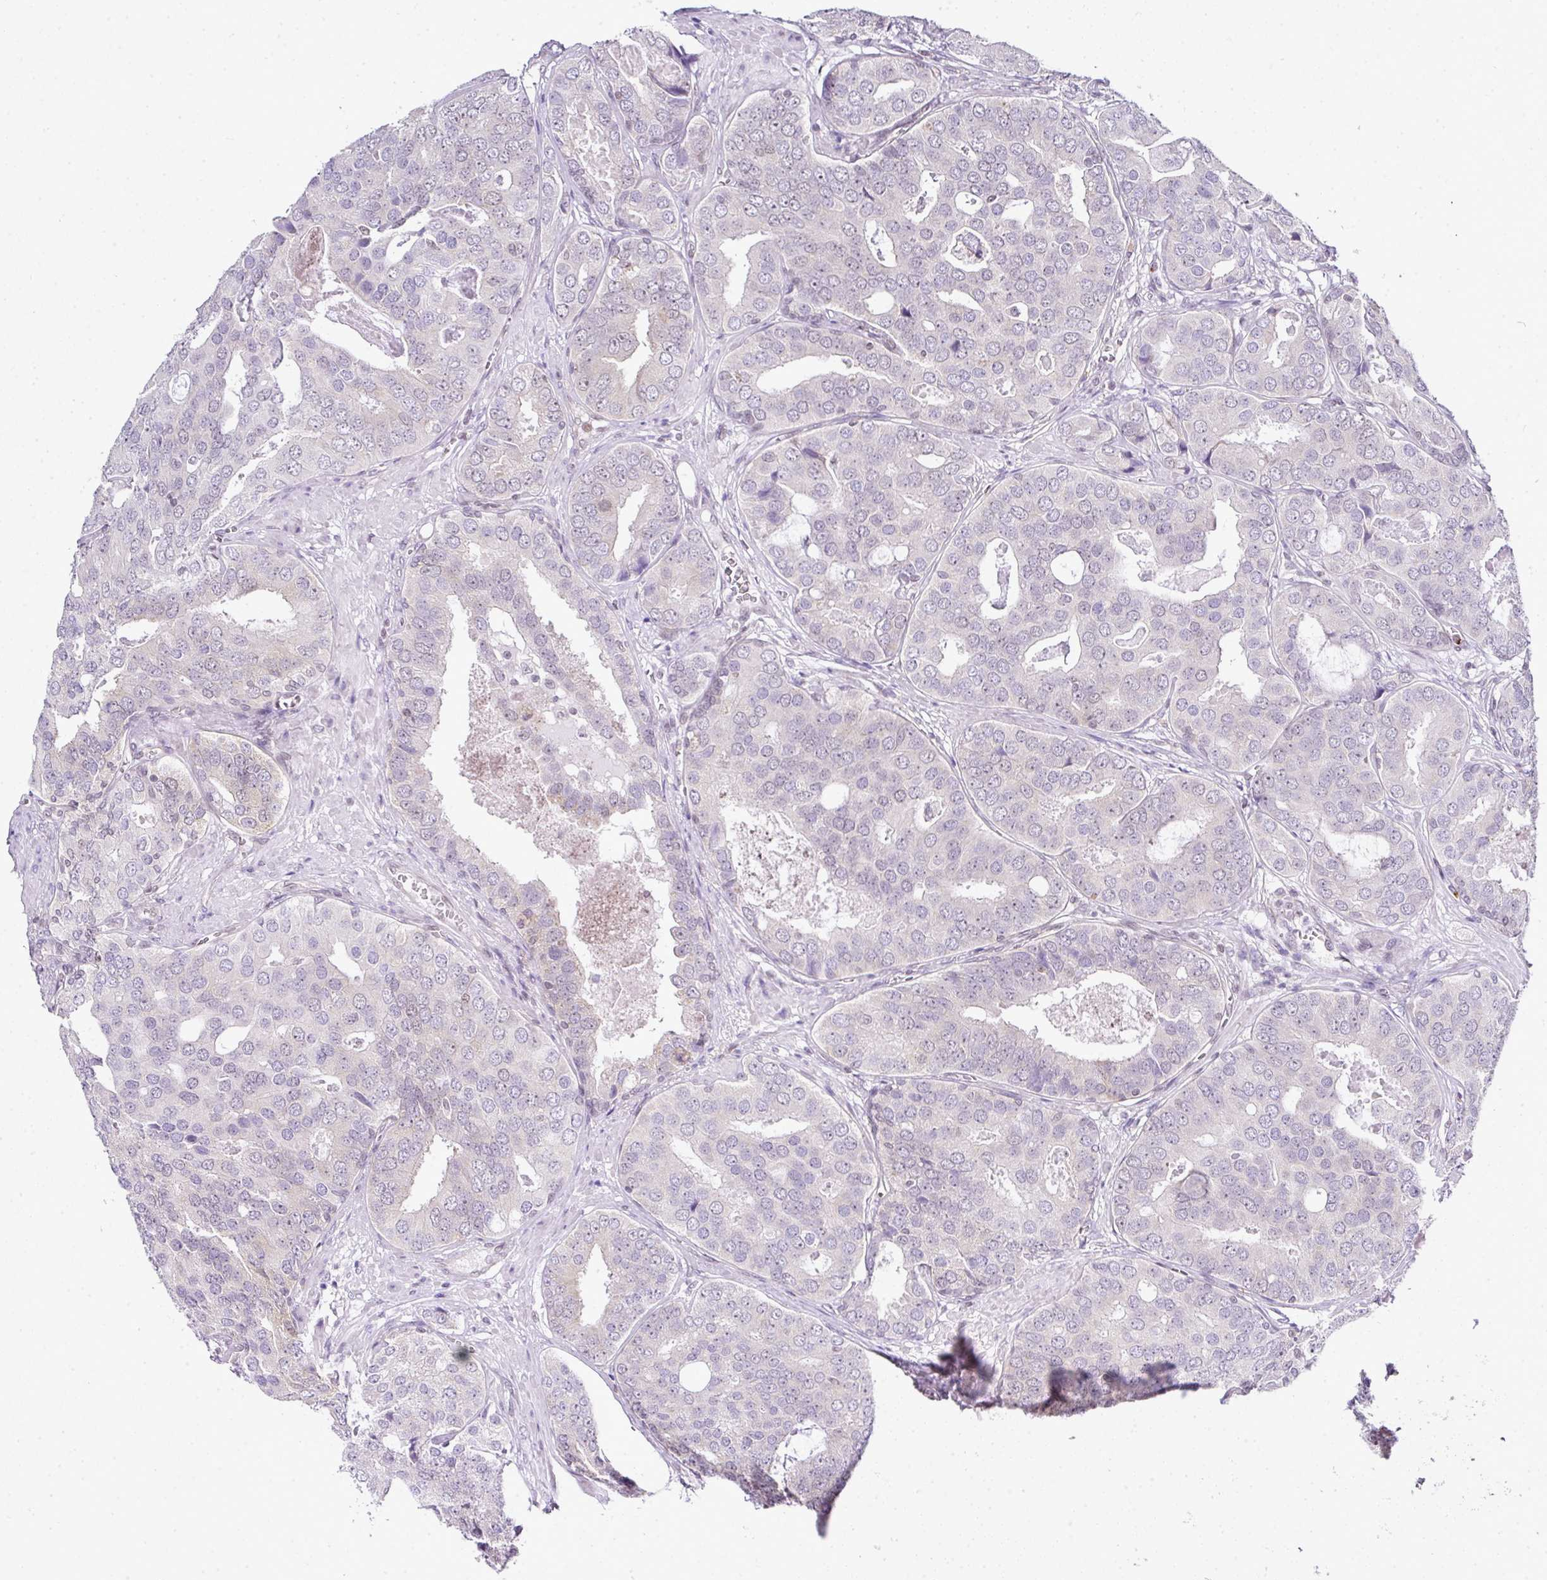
{"staining": {"intensity": "negative", "quantity": "none", "location": "none"}, "tissue": "prostate cancer", "cell_type": "Tumor cells", "image_type": "cancer", "snomed": [{"axis": "morphology", "description": "Adenocarcinoma, High grade"}, {"axis": "topography", "description": "Prostate"}], "caption": "This histopathology image is of prostate high-grade adenocarcinoma stained with IHC to label a protein in brown with the nuclei are counter-stained blue. There is no staining in tumor cells.", "gene": "FAM32A", "patient": {"sex": "male", "age": 71}}